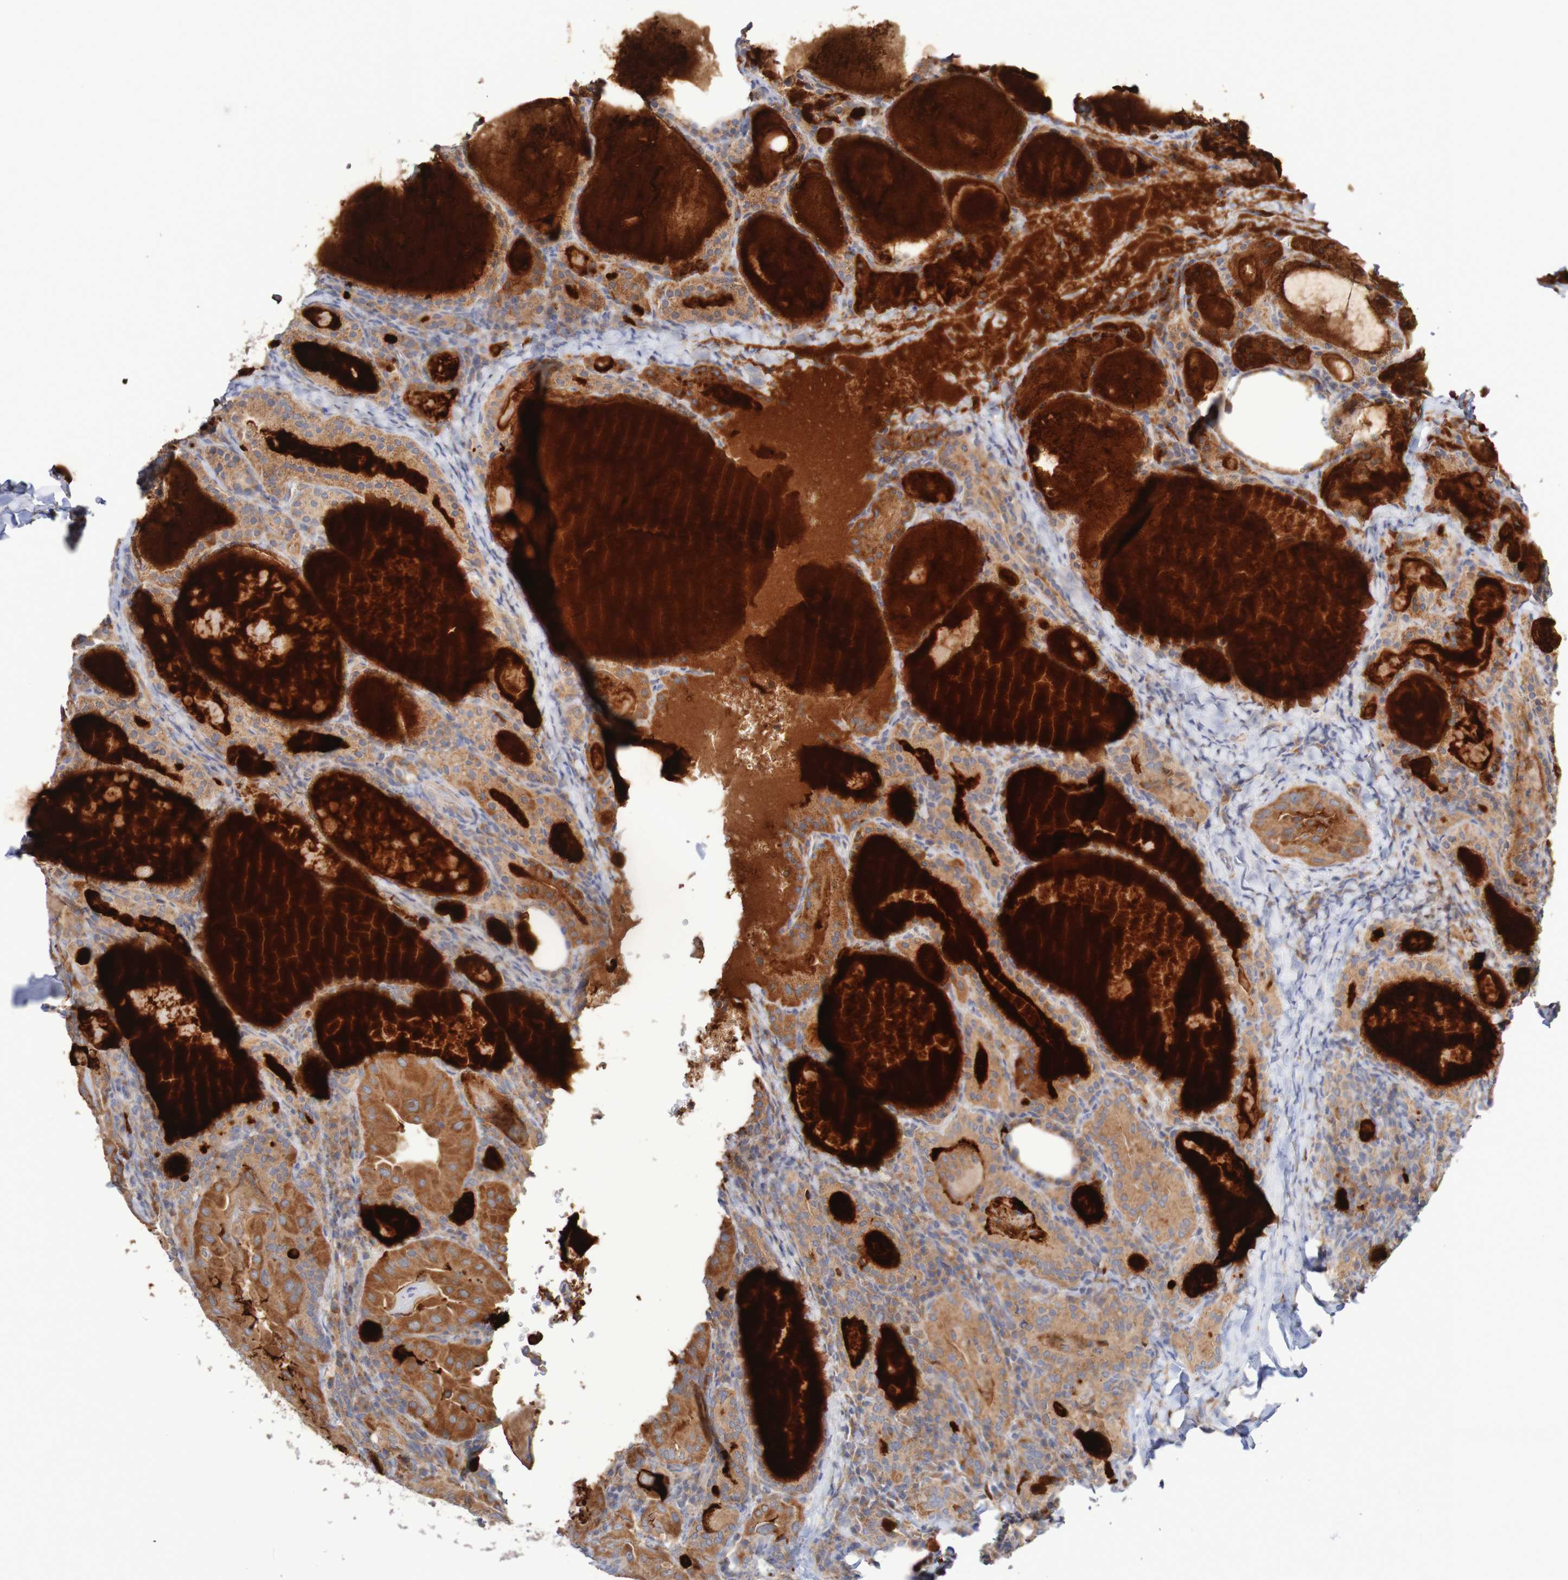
{"staining": {"intensity": "moderate", "quantity": ">75%", "location": "cytoplasmic/membranous"}, "tissue": "thyroid cancer", "cell_type": "Tumor cells", "image_type": "cancer", "snomed": [{"axis": "morphology", "description": "Papillary adenocarcinoma, NOS"}, {"axis": "topography", "description": "Thyroid gland"}], "caption": "This photomicrograph demonstrates thyroid papillary adenocarcinoma stained with immunohistochemistry to label a protein in brown. The cytoplasmic/membranous of tumor cells show moderate positivity for the protein. Nuclei are counter-stained blue.", "gene": "PARP4", "patient": {"sex": "female", "age": 42}}